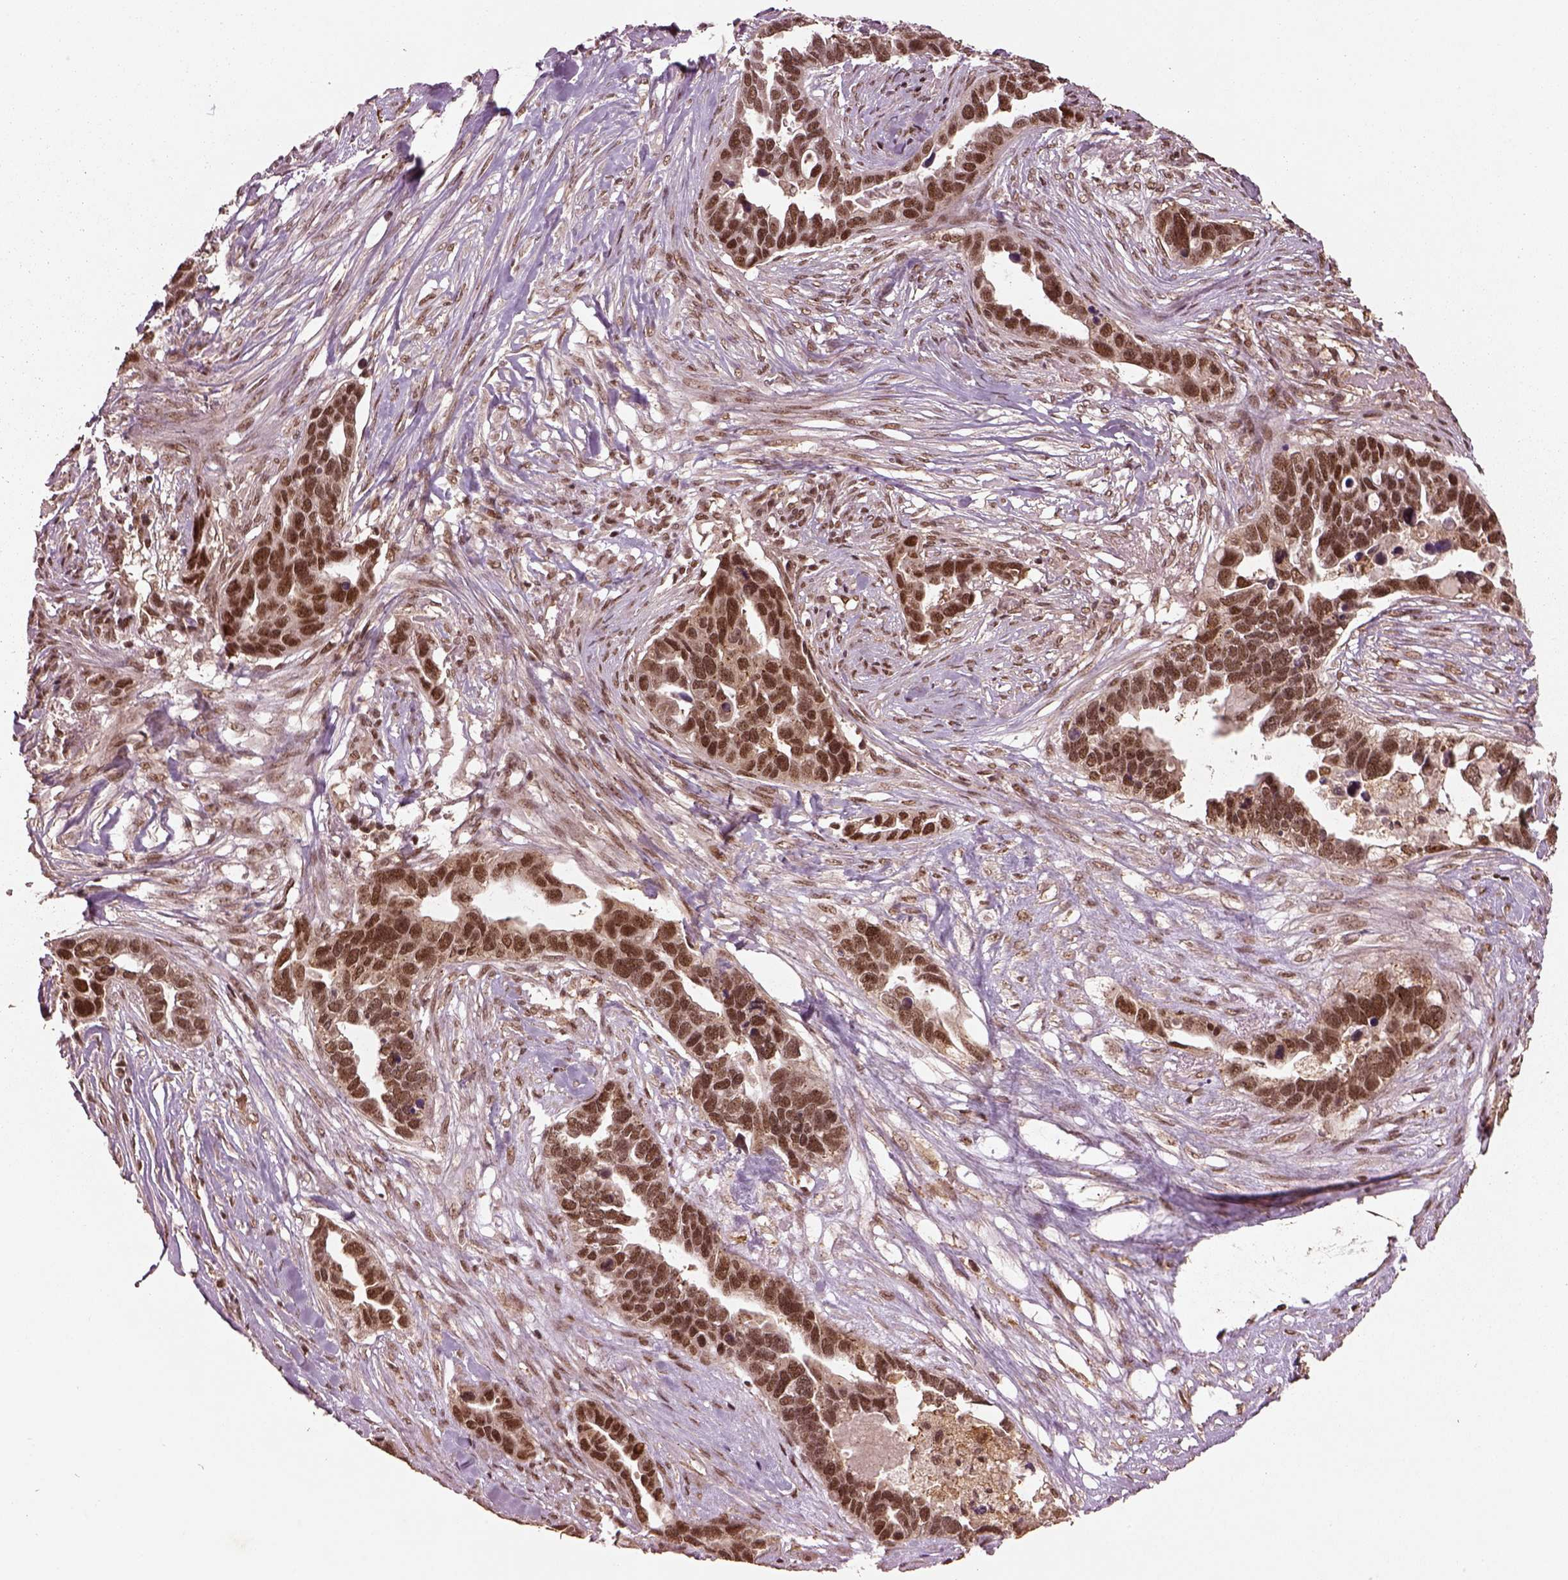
{"staining": {"intensity": "strong", "quantity": ">75%", "location": "nuclear"}, "tissue": "ovarian cancer", "cell_type": "Tumor cells", "image_type": "cancer", "snomed": [{"axis": "morphology", "description": "Cystadenocarcinoma, serous, NOS"}, {"axis": "topography", "description": "Ovary"}], "caption": "About >75% of tumor cells in human ovarian cancer exhibit strong nuclear protein staining as visualized by brown immunohistochemical staining.", "gene": "BRD9", "patient": {"sex": "female", "age": 54}}